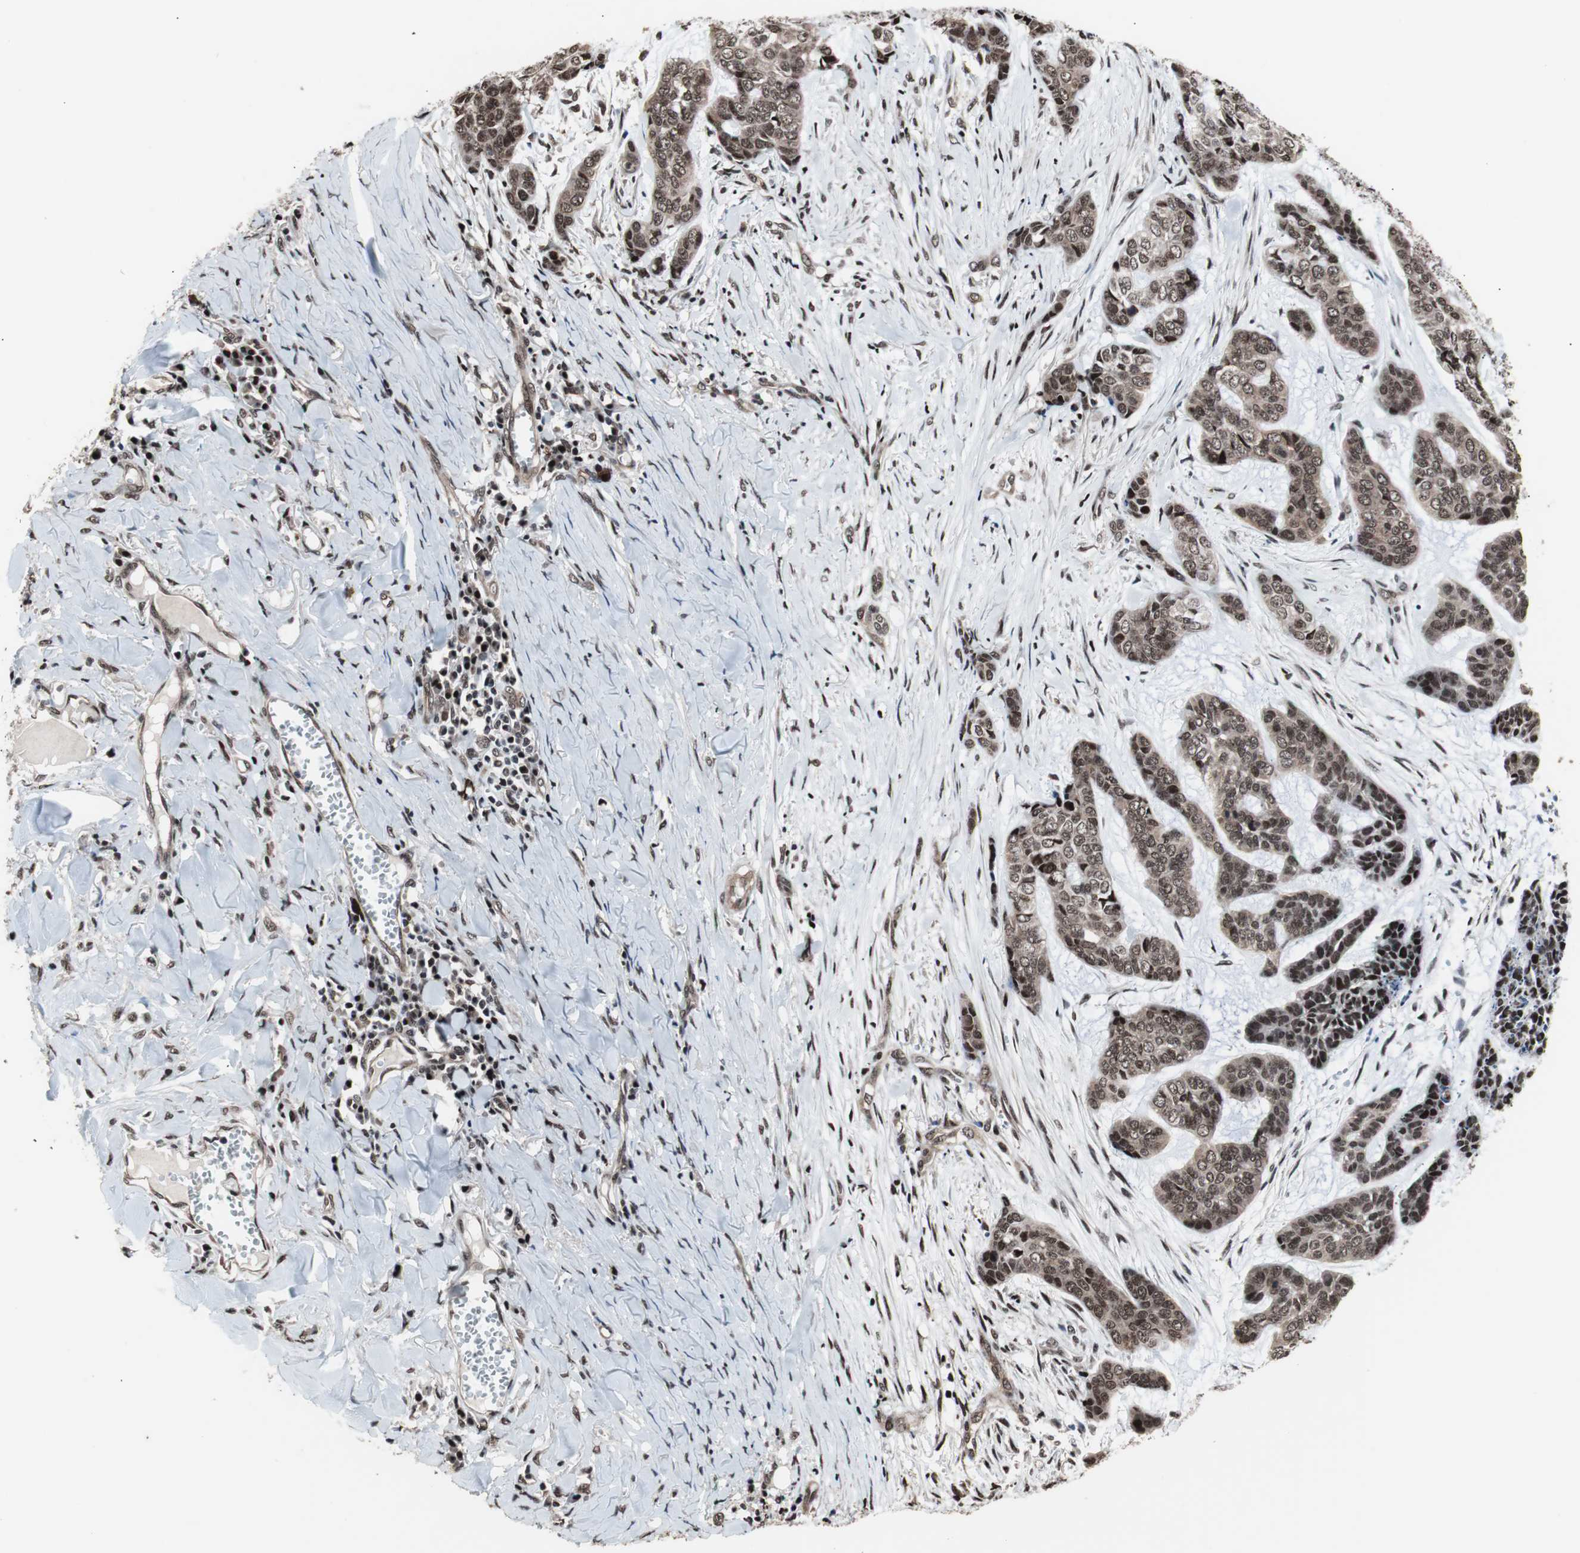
{"staining": {"intensity": "strong", "quantity": "25%-75%", "location": "nuclear"}, "tissue": "skin cancer", "cell_type": "Tumor cells", "image_type": "cancer", "snomed": [{"axis": "morphology", "description": "Basal cell carcinoma"}, {"axis": "topography", "description": "Skin"}], "caption": "Basal cell carcinoma (skin) stained for a protein (brown) reveals strong nuclear positive positivity in approximately 25%-75% of tumor cells.", "gene": "POGZ", "patient": {"sex": "female", "age": 64}}